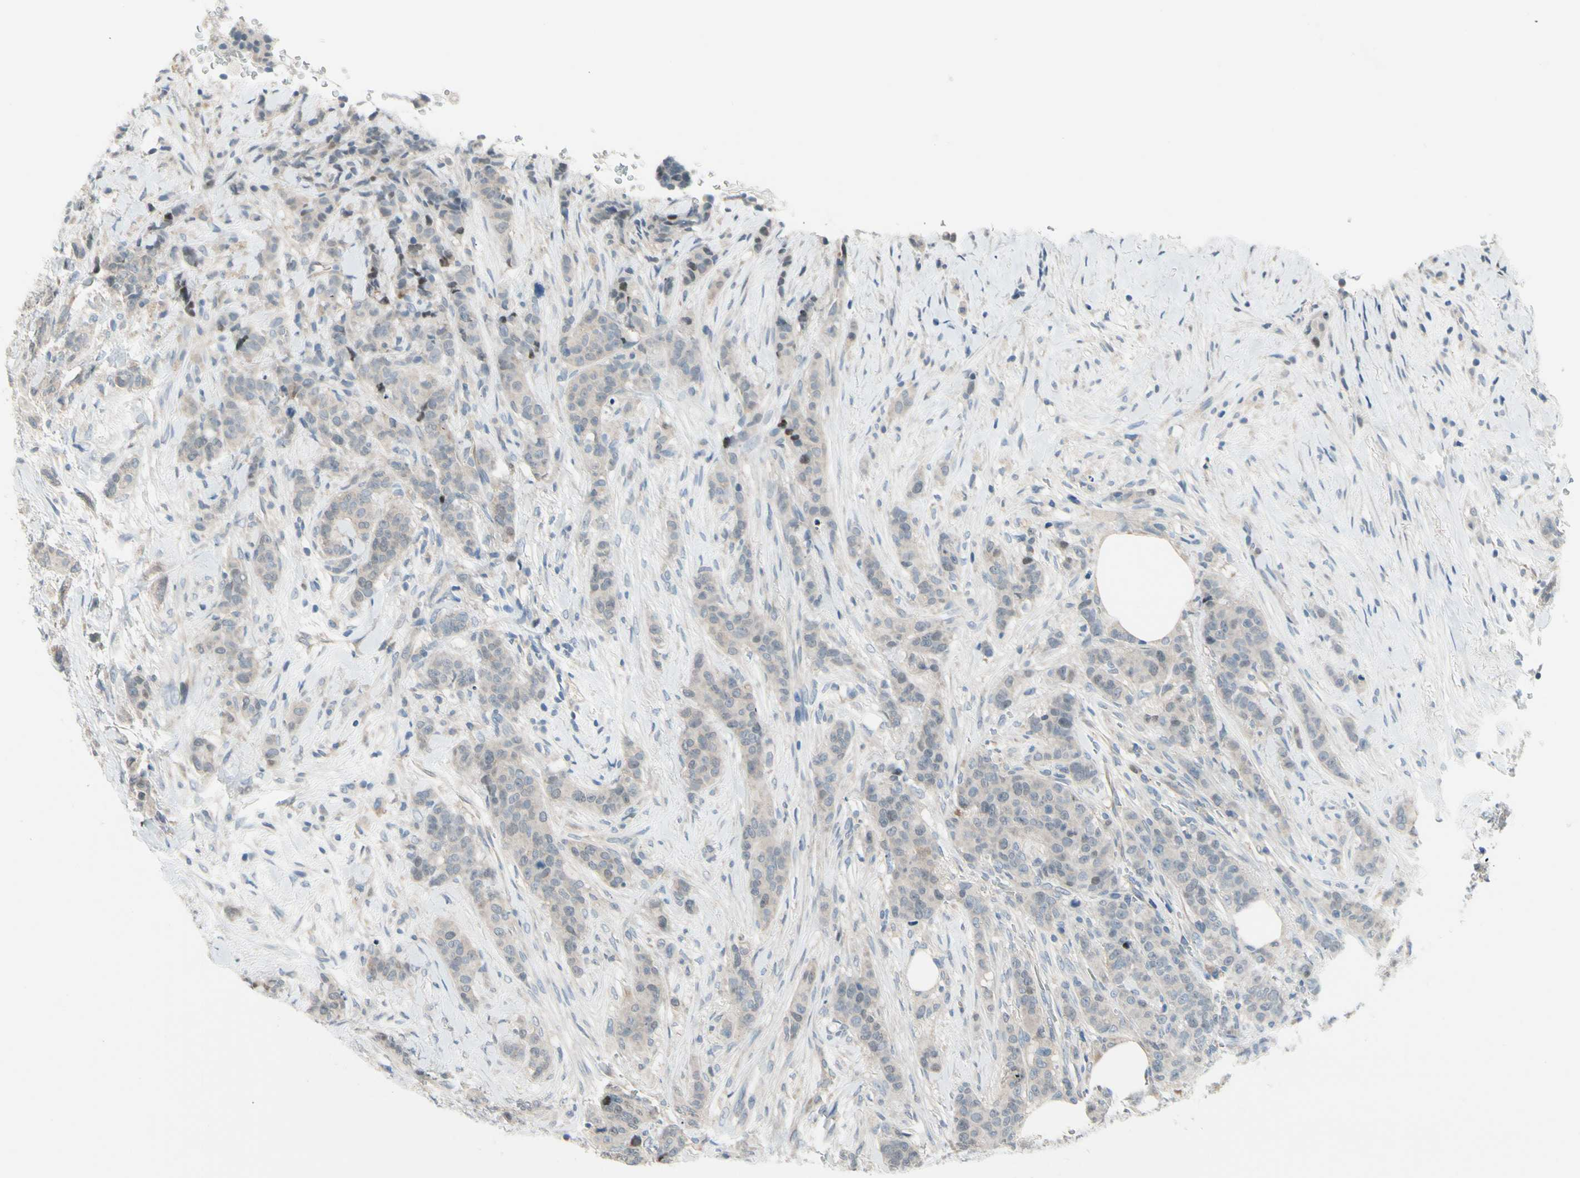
{"staining": {"intensity": "weak", "quantity": "25%-75%", "location": "cytoplasmic/membranous"}, "tissue": "breast cancer", "cell_type": "Tumor cells", "image_type": "cancer", "snomed": [{"axis": "morphology", "description": "Duct carcinoma"}, {"axis": "topography", "description": "Breast"}], "caption": "An image of breast cancer (intraductal carcinoma) stained for a protein demonstrates weak cytoplasmic/membranous brown staining in tumor cells.", "gene": "CFAP36", "patient": {"sex": "female", "age": 40}}